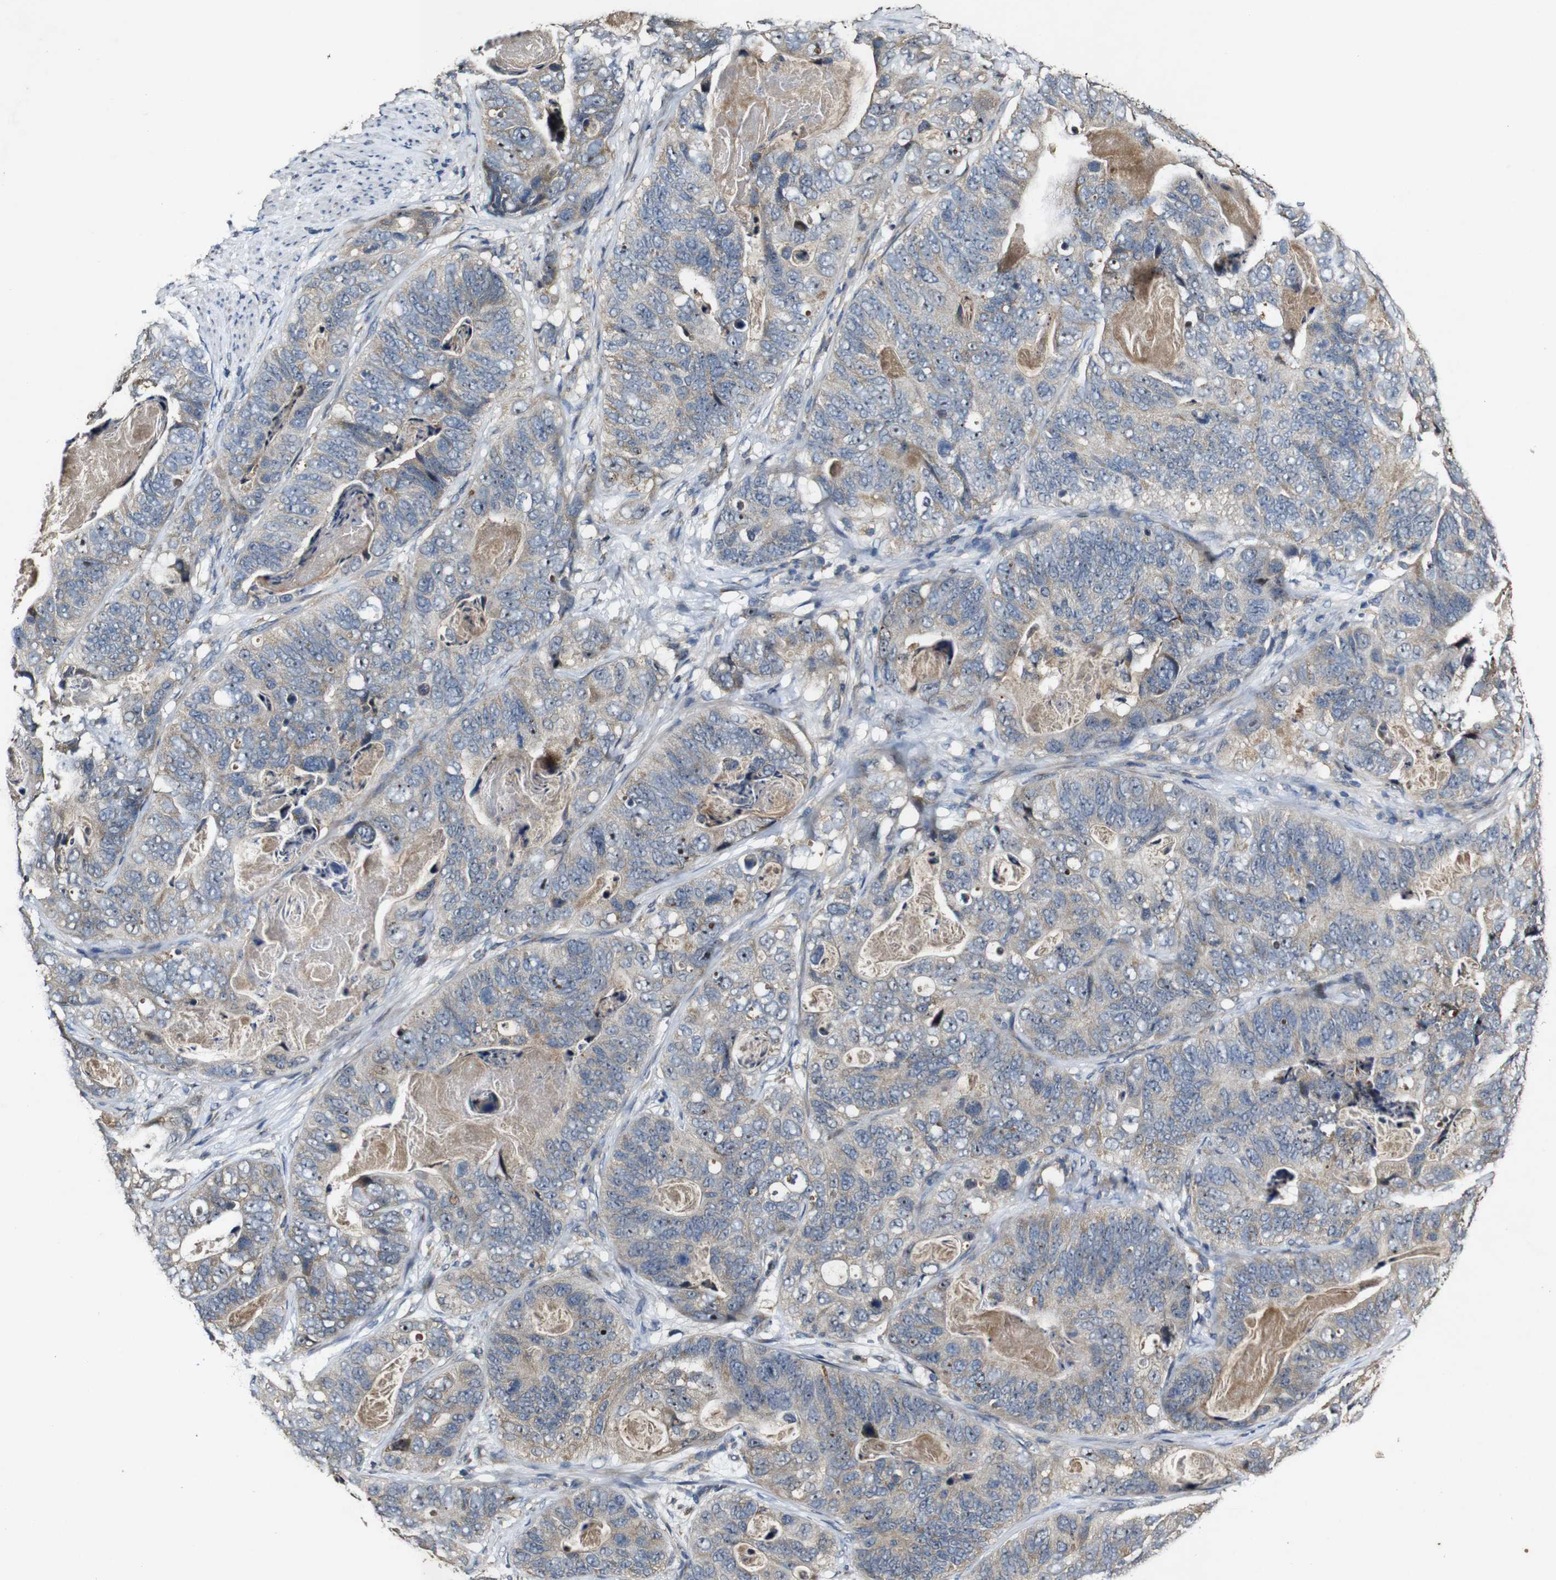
{"staining": {"intensity": "weak", "quantity": "25%-75%", "location": "cytoplasmic/membranous"}, "tissue": "stomach cancer", "cell_type": "Tumor cells", "image_type": "cancer", "snomed": [{"axis": "morphology", "description": "Adenocarcinoma, NOS"}, {"axis": "topography", "description": "Stomach"}], "caption": "Stomach adenocarcinoma stained with a brown dye exhibits weak cytoplasmic/membranous positive positivity in approximately 25%-75% of tumor cells.", "gene": "MAGI2", "patient": {"sex": "female", "age": 89}}